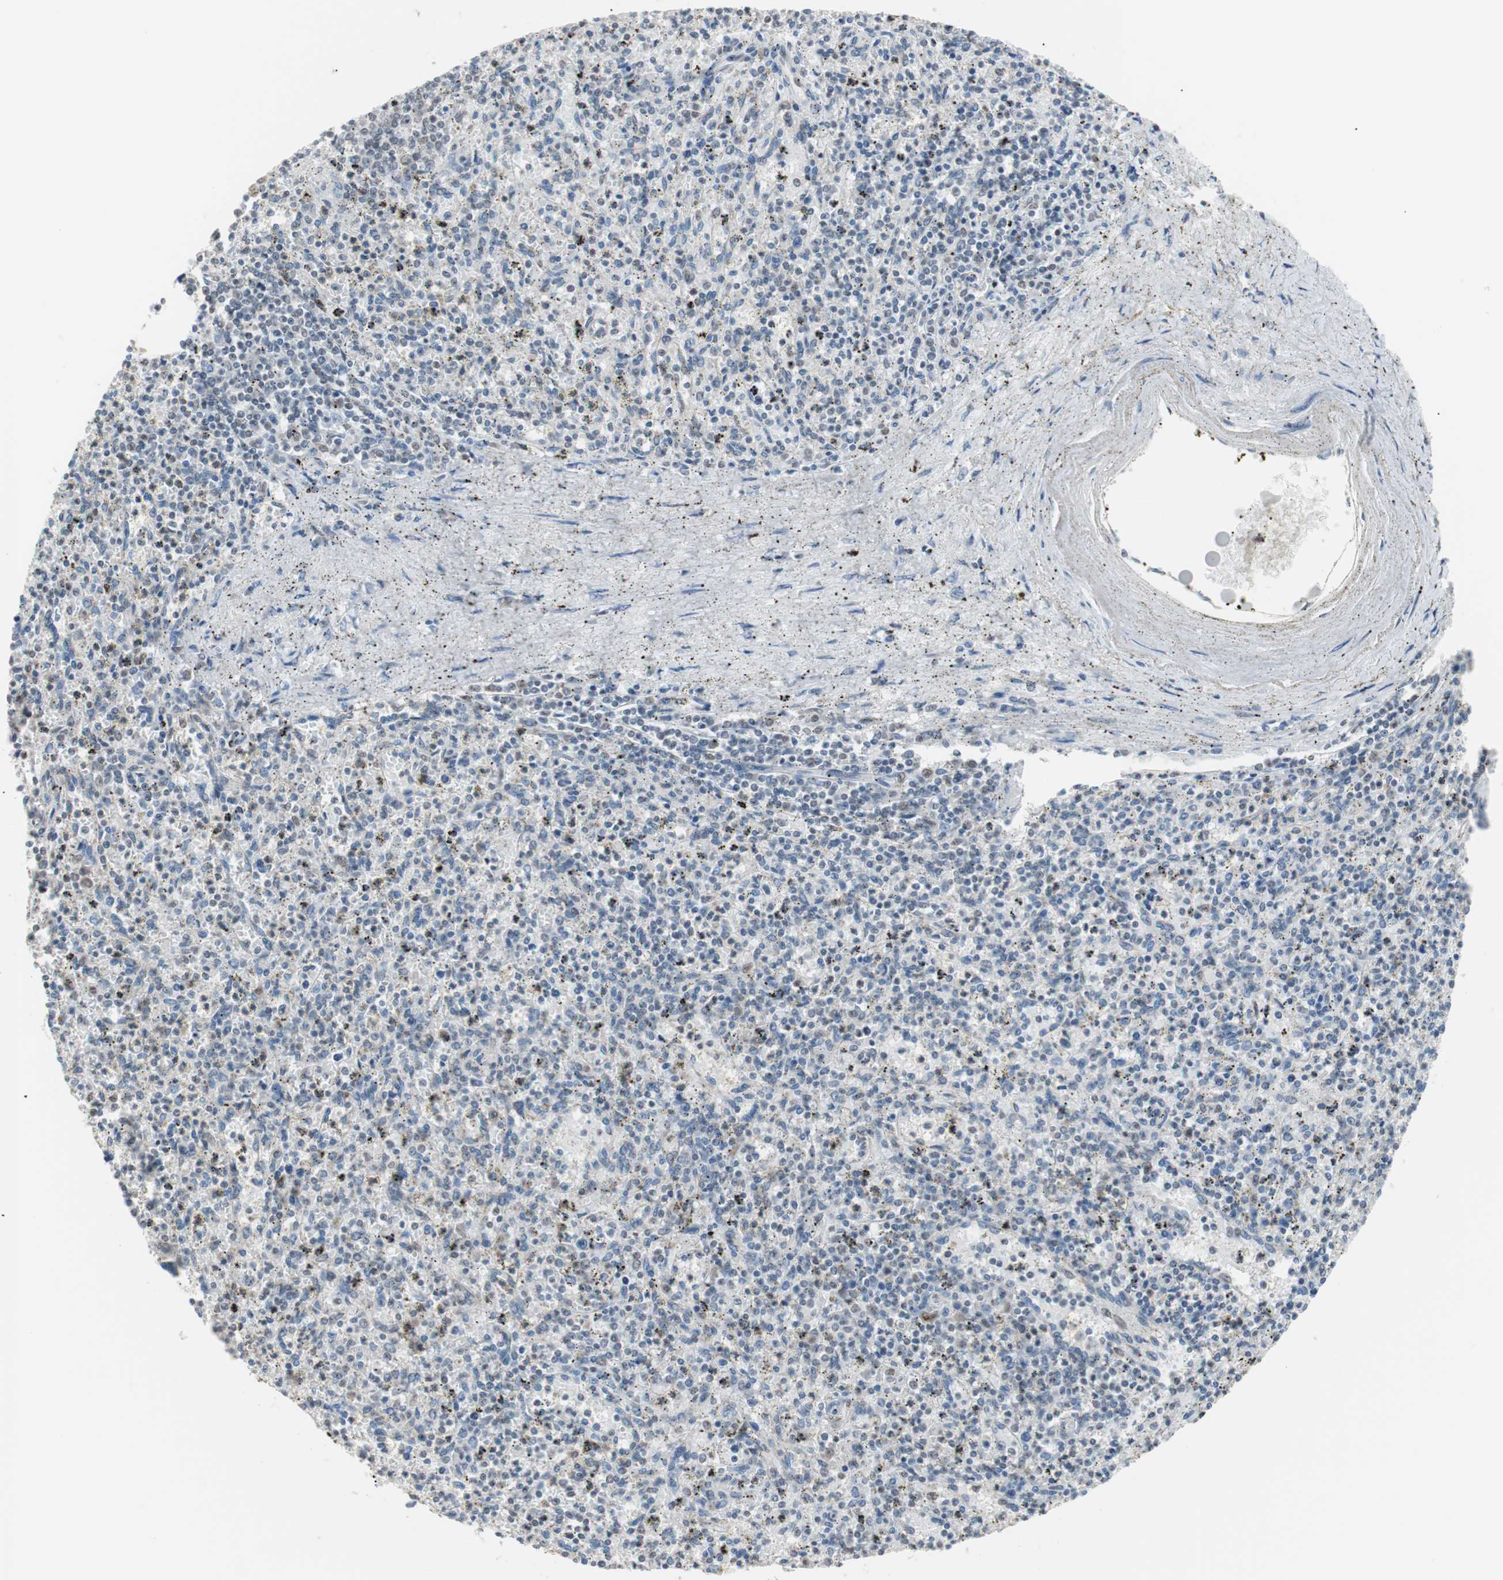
{"staining": {"intensity": "moderate", "quantity": "25%-75%", "location": "nuclear"}, "tissue": "spleen", "cell_type": "Cells in red pulp", "image_type": "normal", "snomed": [{"axis": "morphology", "description": "Normal tissue, NOS"}, {"axis": "topography", "description": "Spleen"}], "caption": "Protein staining by IHC reveals moderate nuclear expression in approximately 25%-75% of cells in red pulp in normal spleen.", "gene": "LIG3", "patient": {"sex": "male", "age": 72}}